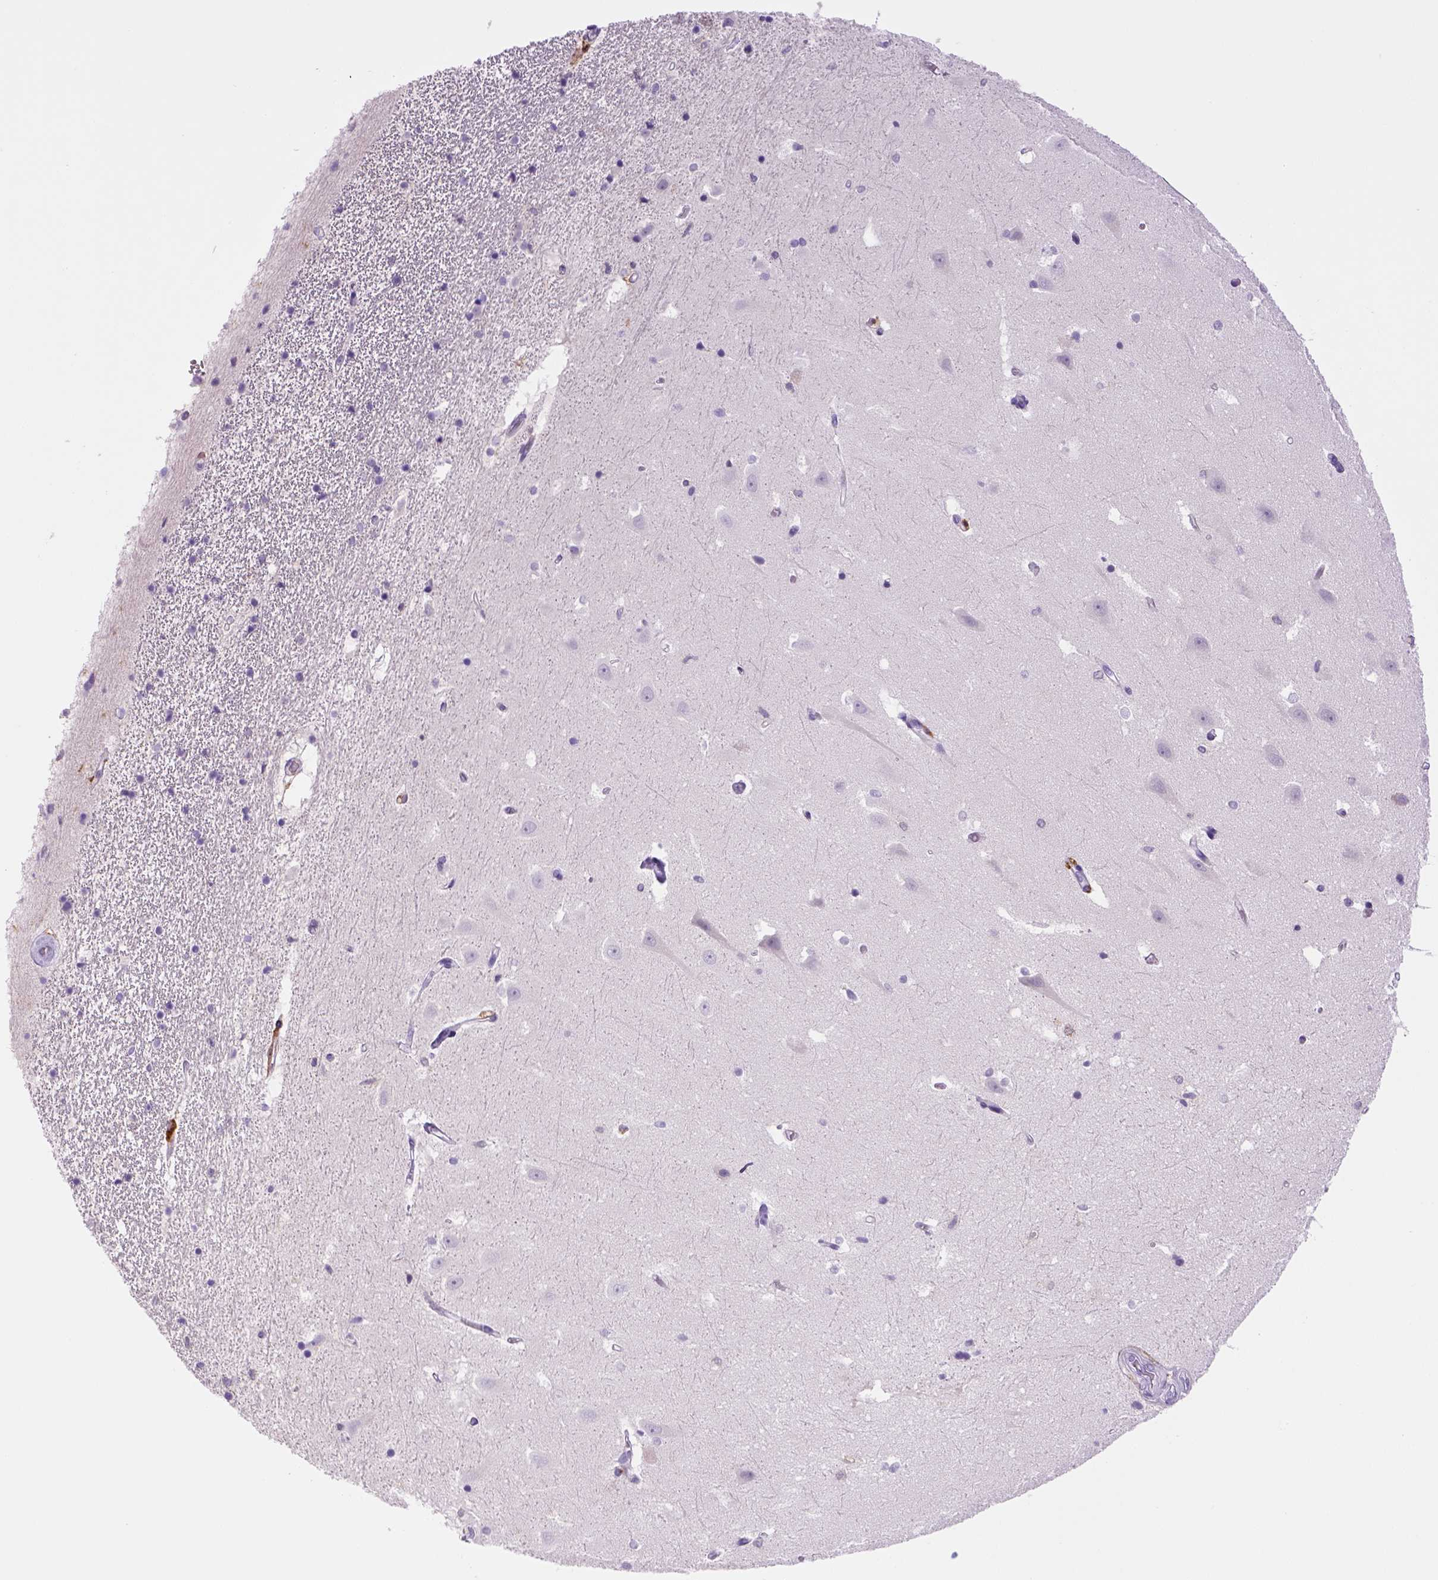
{"staining": {"intensity": "negative", "quantity": "none", "location": "none"}, "tissue": "hippocampus", "cell_type": "Glial cells", "image_type": "normal", "snomed": [{"axis": "morphology", "description": "Normal tissue, NOS"}, {"axis": "topography", "description": "Hippocampus"}], "caption": "This is a micrograph of immunohistochemistry staining of unremarkable hippocampus, which shows no expression in glial cells.", "gene": "CD14", "patient": {"sex": "male", "age": 44}}